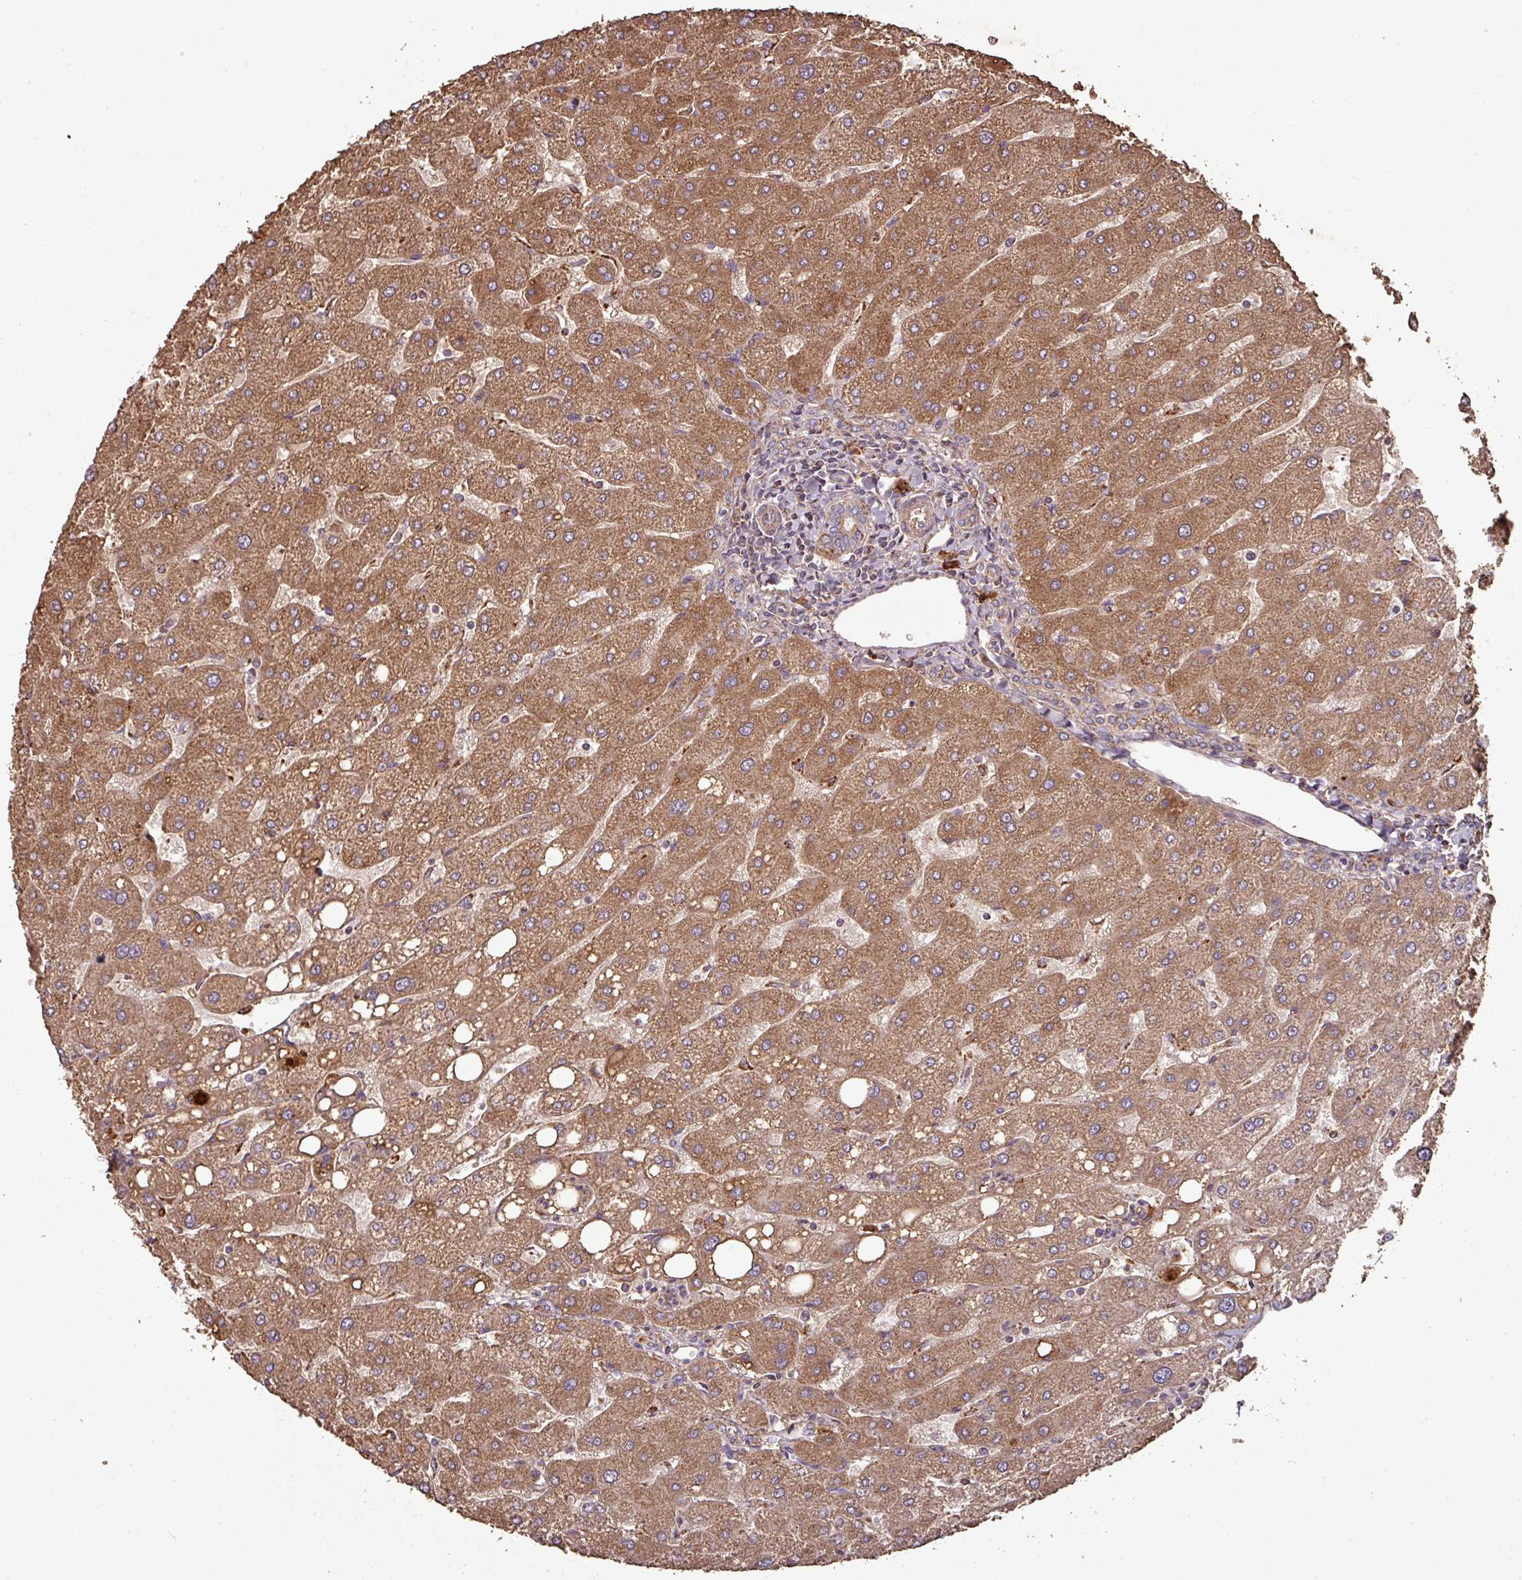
{"staining": {"intensity": "weak", "quantity": ">75%", "location": "cytoplasmic/membranous"}, "tissue": "liver", "cell_type": "Cholangiocytes", "image_type": "normal", "snomed": [{"axis": "morphology", "description": "Normal tissue, NOS"}, {"axis": "topography", "description": "Liver"}], "caption": "This photomicrograph reveals immunohistochemistry staining of benign human liver, with low weak cytoplasmic/membranous expression in about >75% of cholangiocytes.", "gene": "ENSG00000260170", "patient": {"sex": "male", "age": 67}}